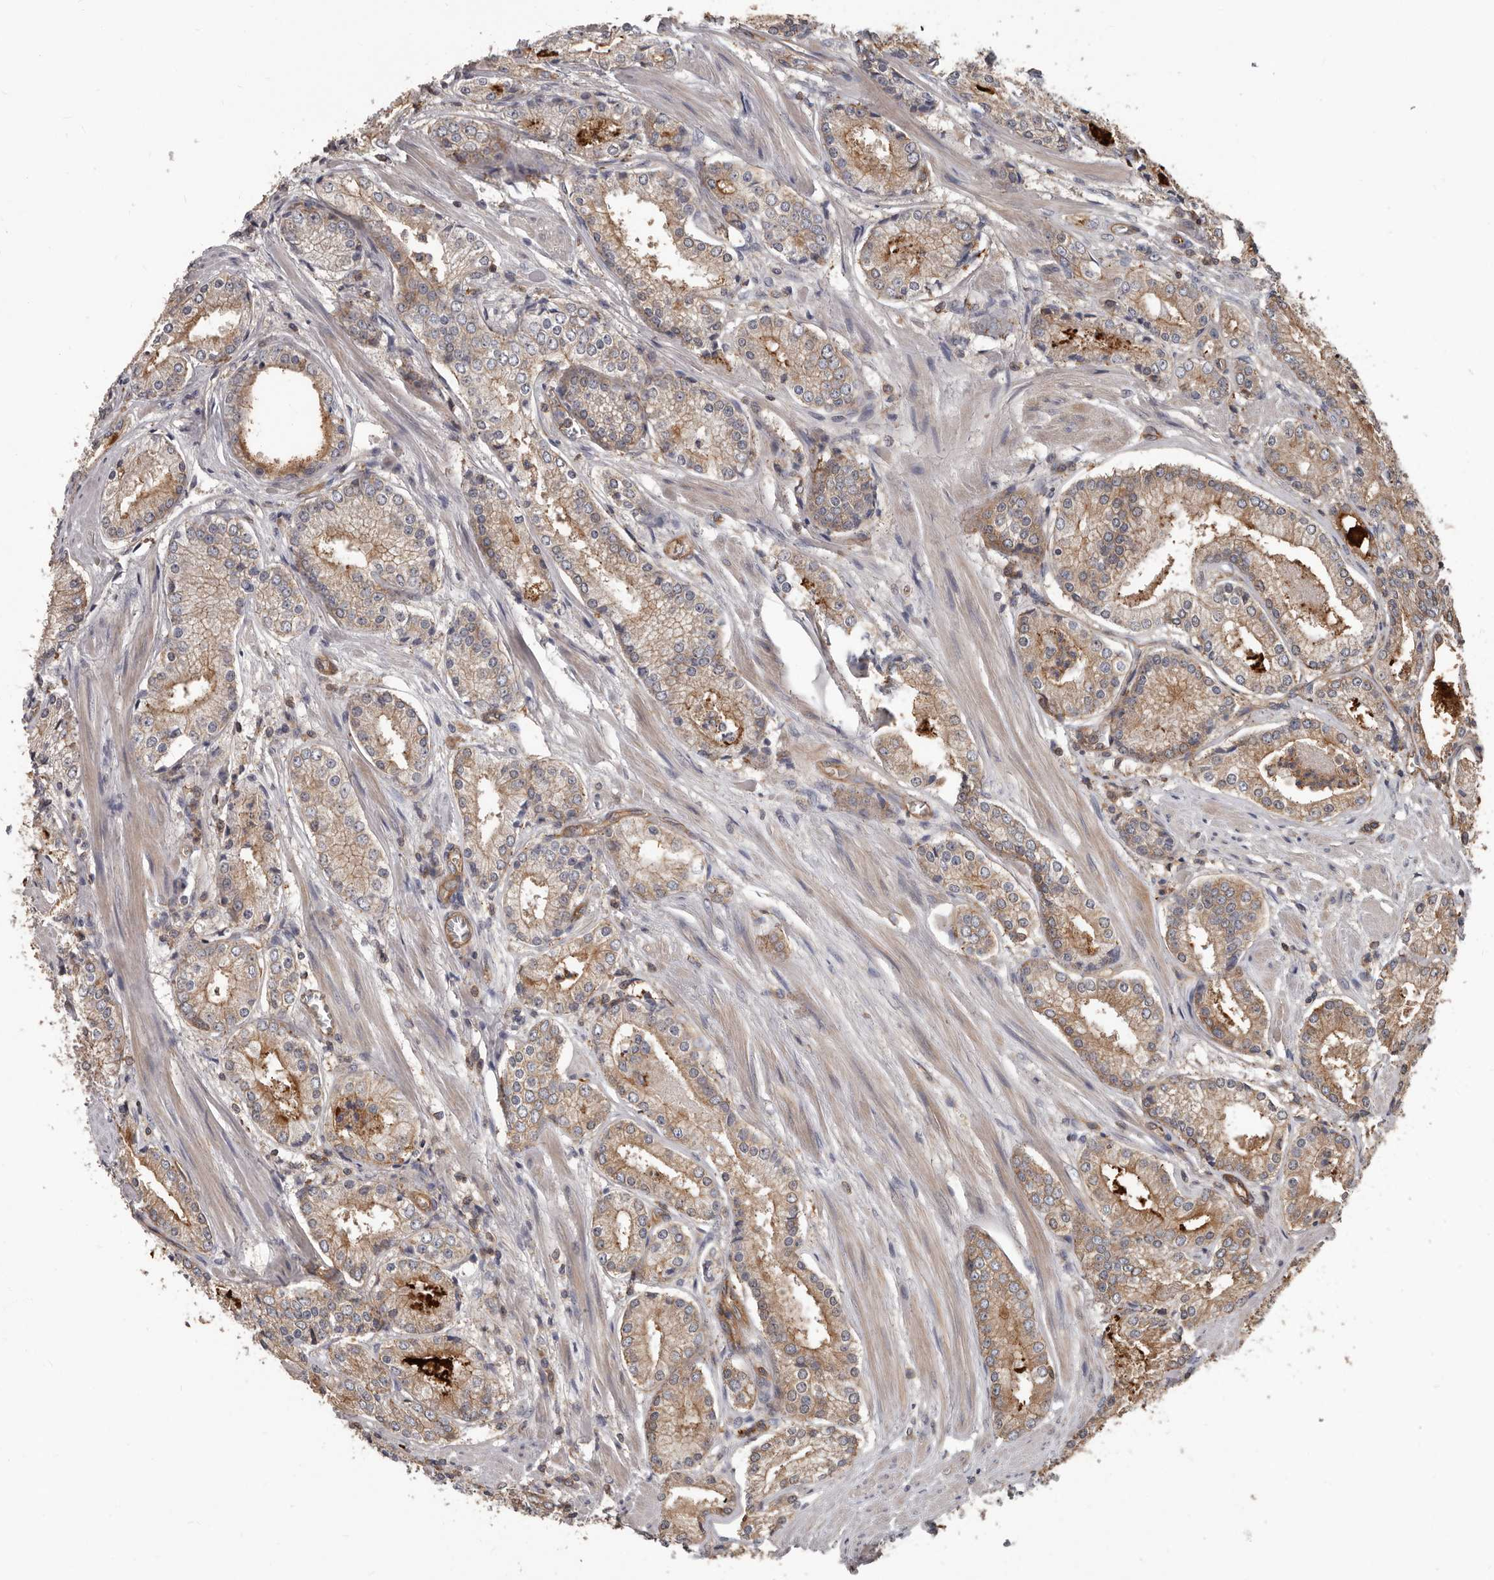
{"staining": {"intensity": "moderate", "quantity": "25%-75%", "location": "cytoplasmic/membranous"}, "tissue": "prostate cancer", "cell_type": "Tumor cells", "image_type": "cancer", "snomed": [{"axis": "morphology", "description": "Adenocarcinoma, Low grade"}, {"axis": "topography", "description": "Prostate"}], "caption": "Immunohistochemical staining of prostate cancer (adenocarcinoma (low-grade)) reveals moderate cytoplasmic/membranous protein staining in approximately 25%-75% of tumor cells.", "gene": "PNRC2", "patient": {"sex": "male", "age": 54}}